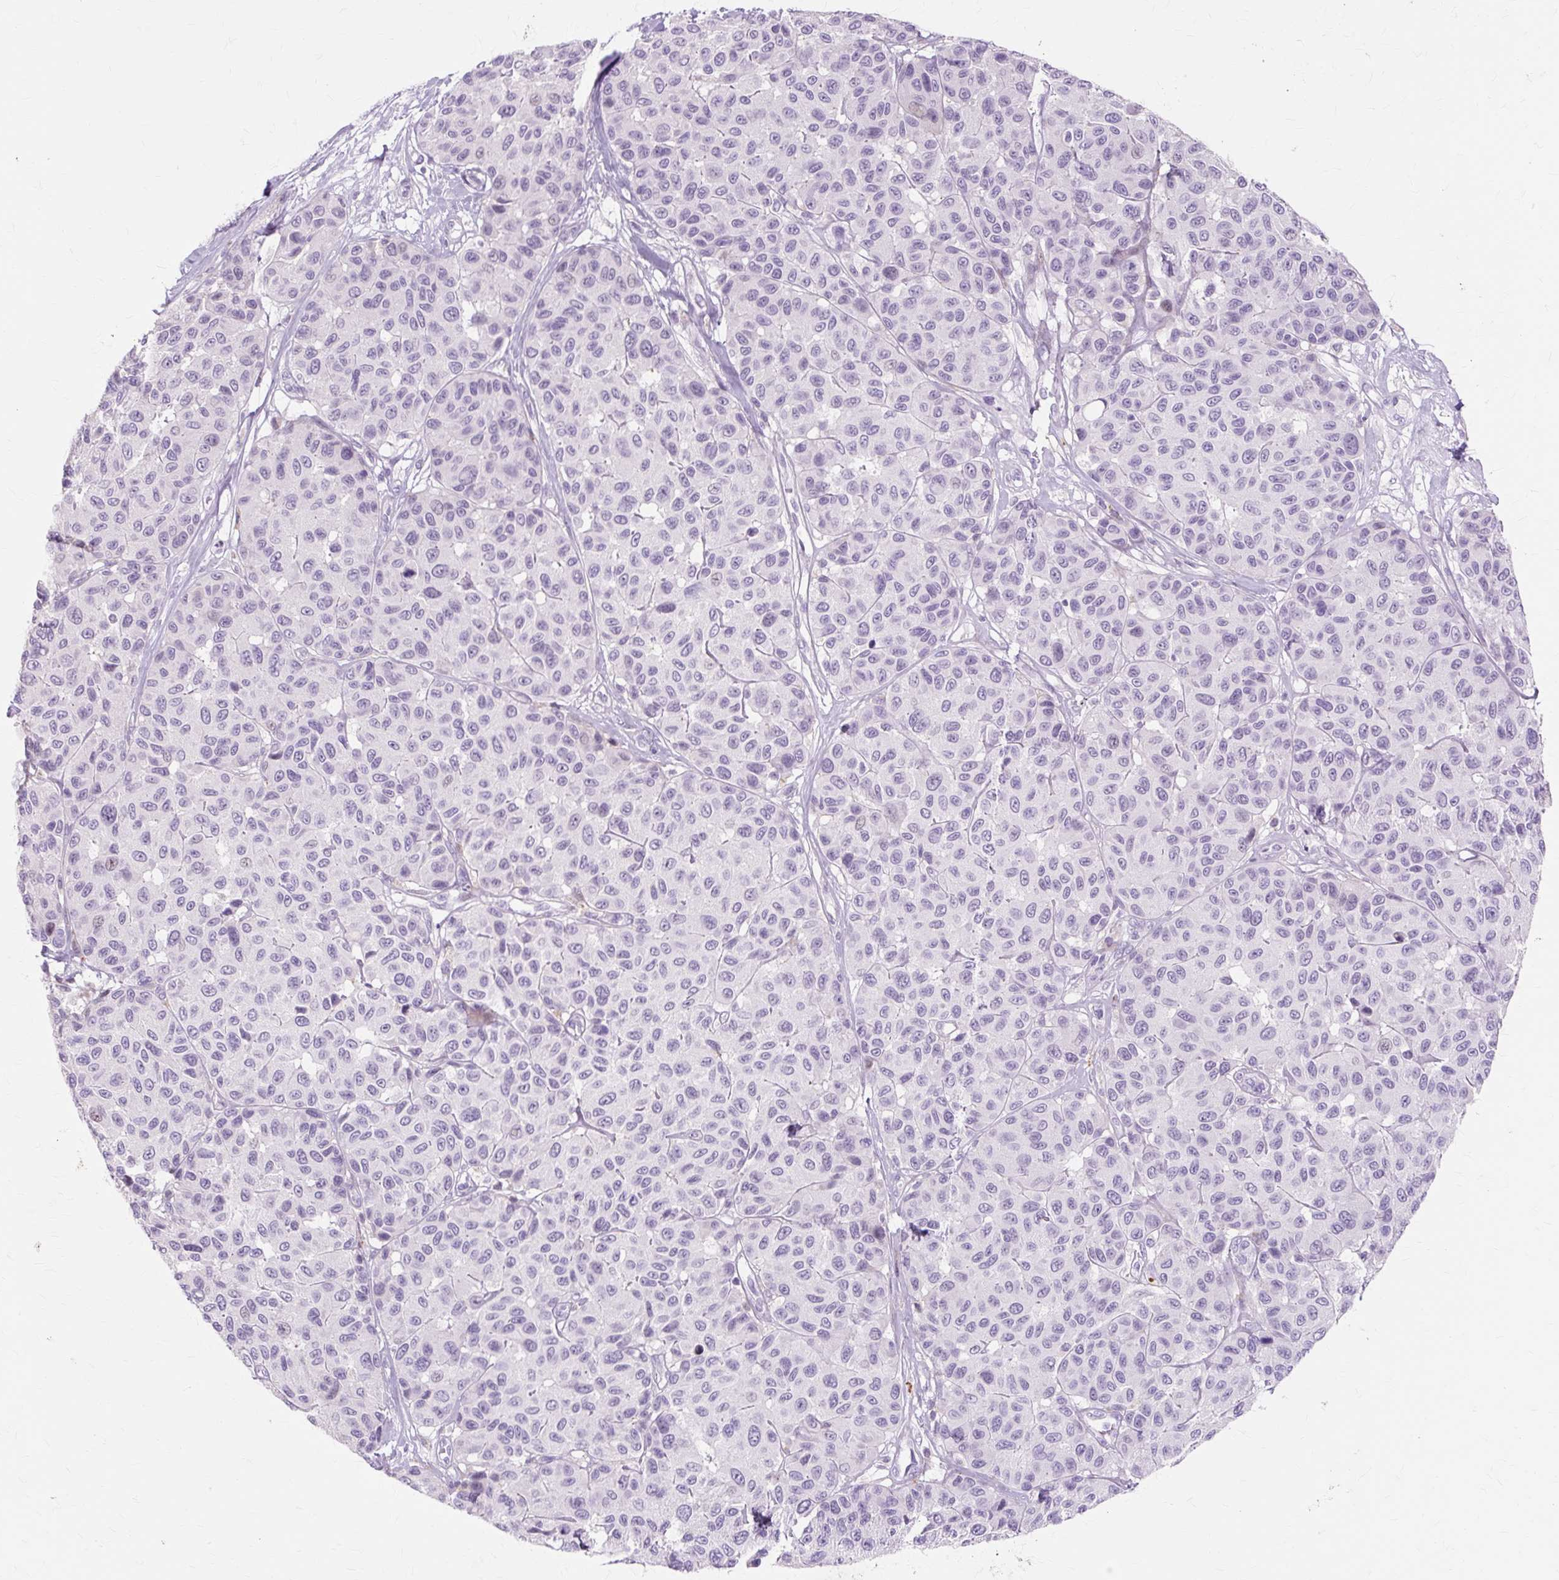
{"staining": {"intensity": "negative", "quantity": "none", "location": "none"}, "tissue": "melanoma", "cell_type": "Tumor cells", "image_type": "cancer", "snomed": [{"axis": "morphology", "description": "Malignant melanoma, NOS"}, {"axis": "topography", "description": "Skin"}], "caption": "The immunohistochemistry photomicrograph has no significant expression in tumor cells of melanoma tissue.", "gene": "IRX2", "patient": {"sex": "female", "age": 66}}